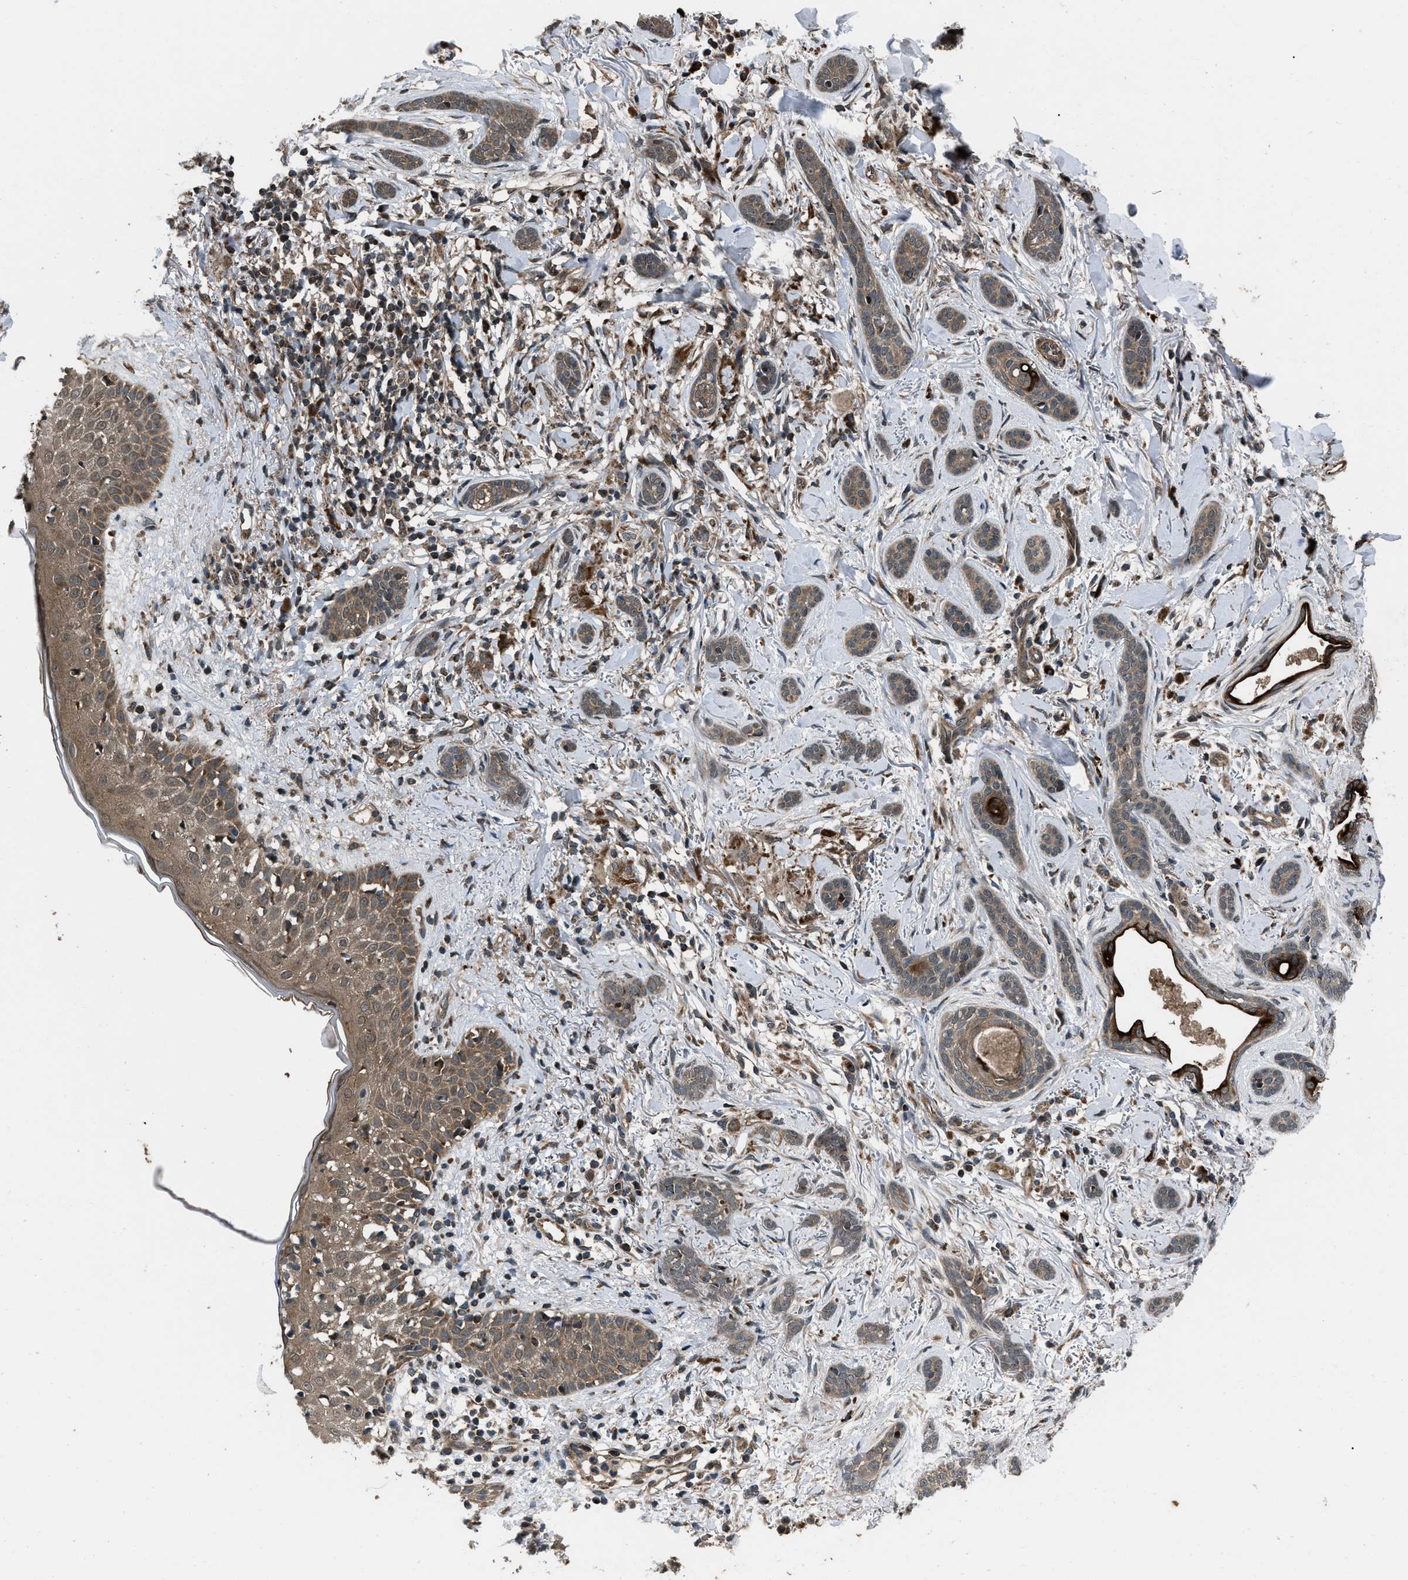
{"staining": {"intensity": "moderate", "quantity": ">75%", "location": "cytoplasmic/membranous"}, "tissue": "skin cancer", "cell_type": "Tumor cells", "image_type": "cancer", "snomed": [{"axis": "morphology", "description": "Basal cell carcinoma"}, {"axis": "morphology", "description": "Adnexal tumor, benign"}, {"axis": "topography", "description": "Skin"}], "caption": "Approximately >75% of tumor cells in human skin benign adnexal tumor exhibit moderate cytoplasmic/membranous protein positivity as visualized by brown immunohistochemical staining.", "gene": "IRAK4", "patient": {"sex": "female", "age": 42}}